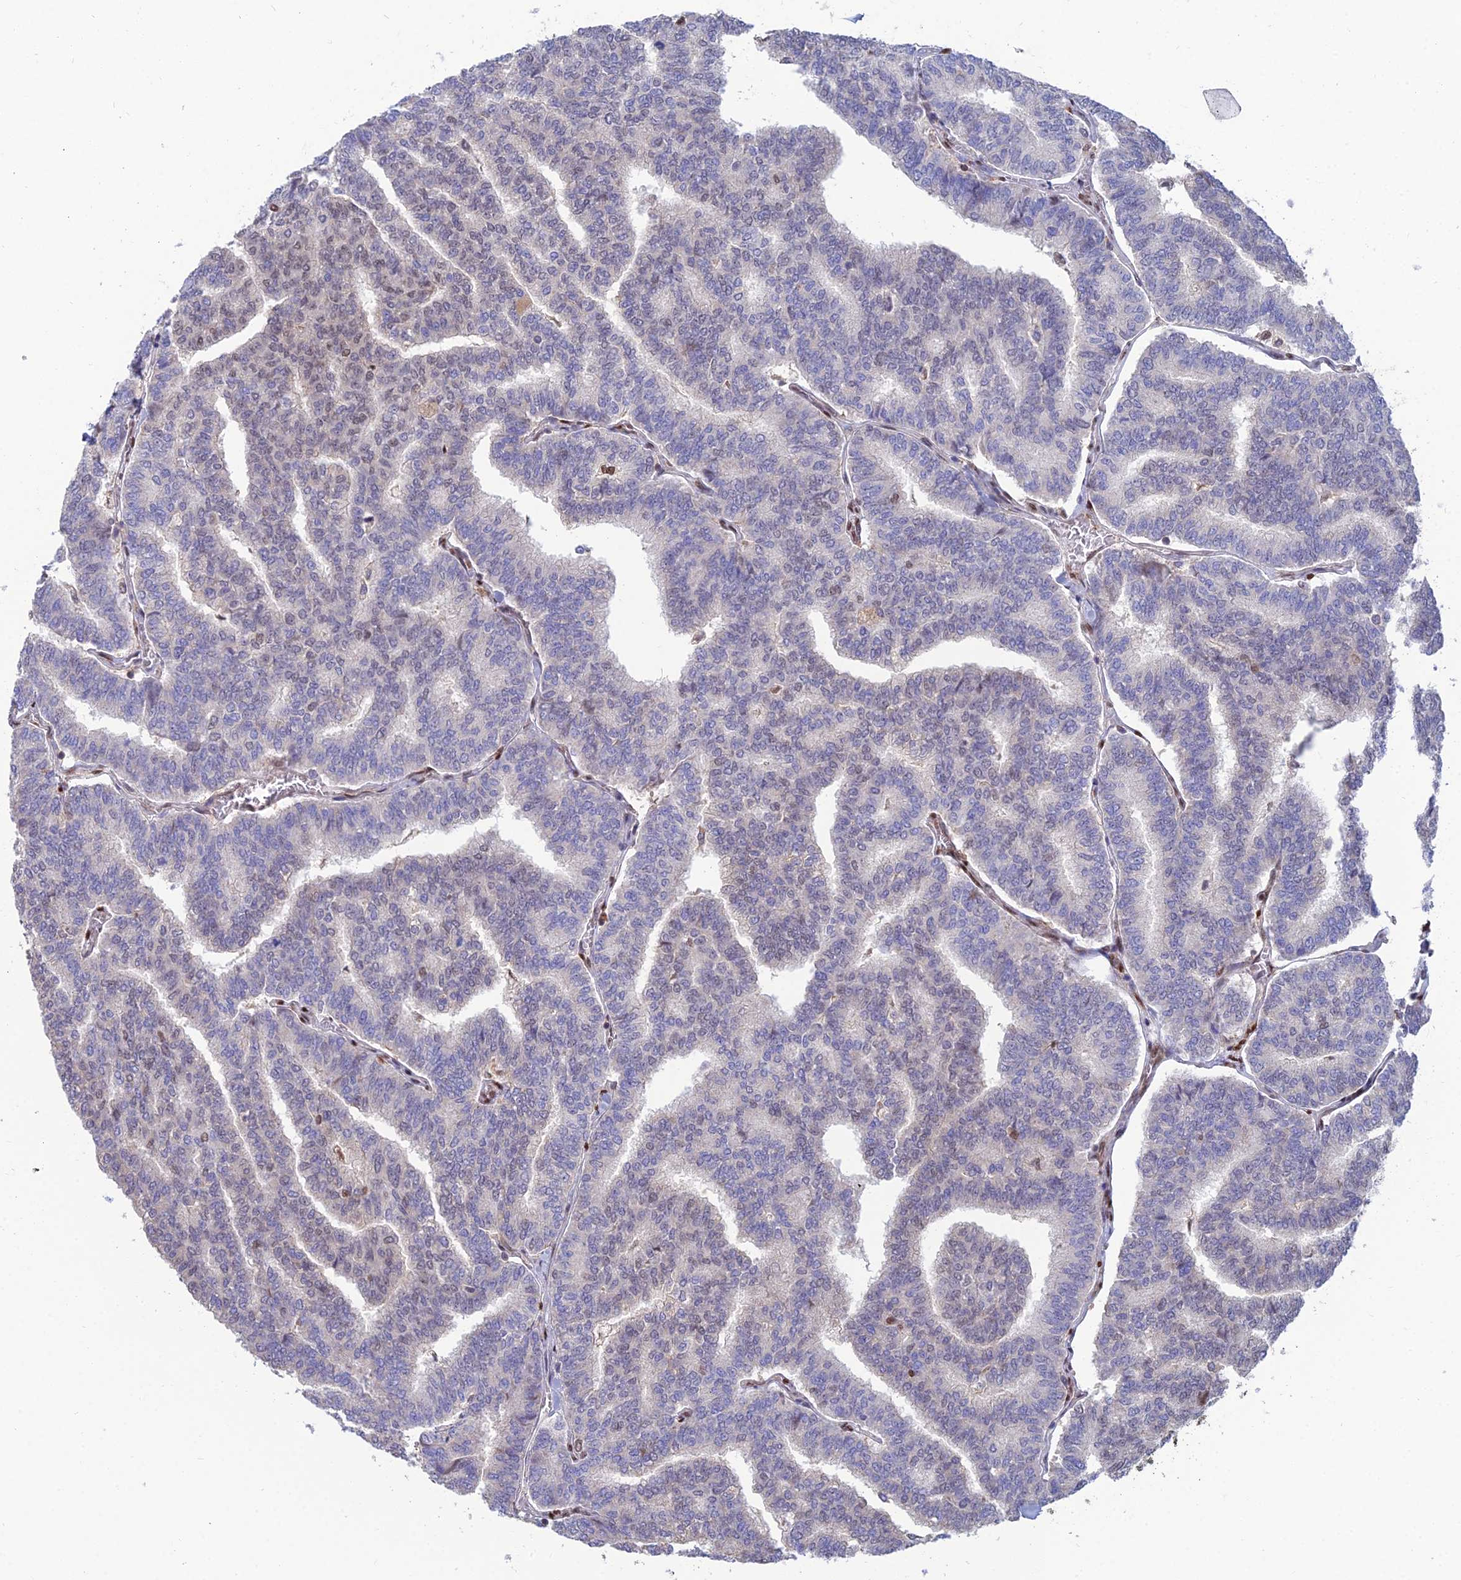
{"staining": {"intensity": "negative", "quantity": "none", "location": "none"}, "tissue": "thyroid cancer", "cell_type": "Tumor cells", "image_type": "cancer", "snomed": [{"axis": "morphology", "description": "Papillary adenocarcinoma, NOS"}, {"axis": "topography", "description": "Thyroid gland"}], "caption": "Human thyroid cancer stained for a protein using IHC shows no staining in tumor cells.", "gene": "DNPEP", "patient": {"sex": "female", "age": 35}}